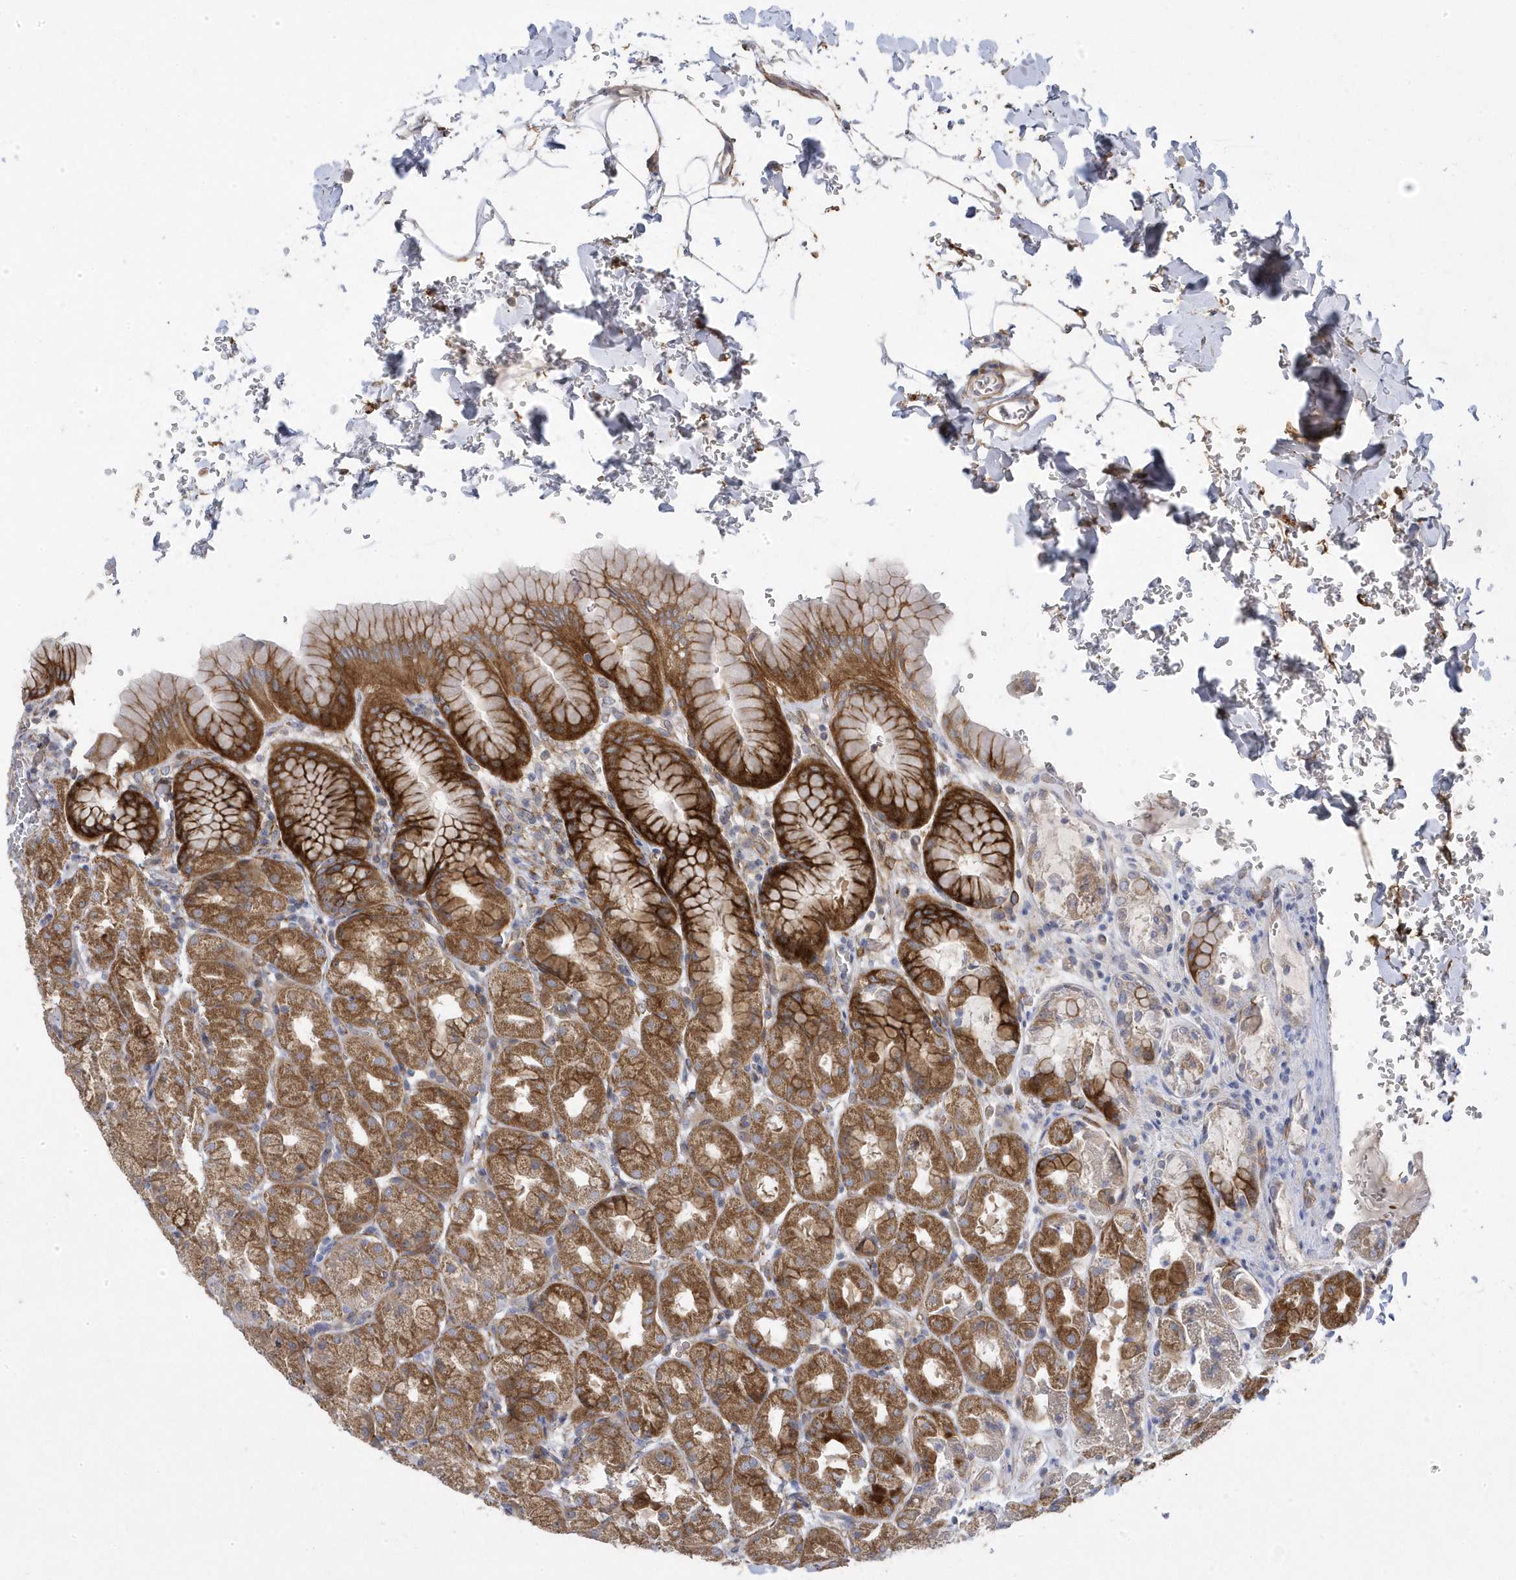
{"staining": {"intensity": "strong", "quantity": "25%-75%", "location": "cytoplasmic/membranous"}, "tissue": "stomach", "cell_type": "Glandular cells", "image_type": "normal", "snomed": [{"axis": "morphology", "description": "Normal tissue, NOS"}, {"axis": "topography", "description": "Stomach"}], "caption": "Stomach stained with DAB immunohistochemistry (IHC) shows high levels of strong cytoplasmic/membranous expression in approximately 25%-75% of glandular cells. (DAB (3,3'-diaminobenzidine) IHC, brown staining for protein, blue staining for nuclei).", "gene": "ANAPC1", "patient": {"sex": "male", "age": 42}}